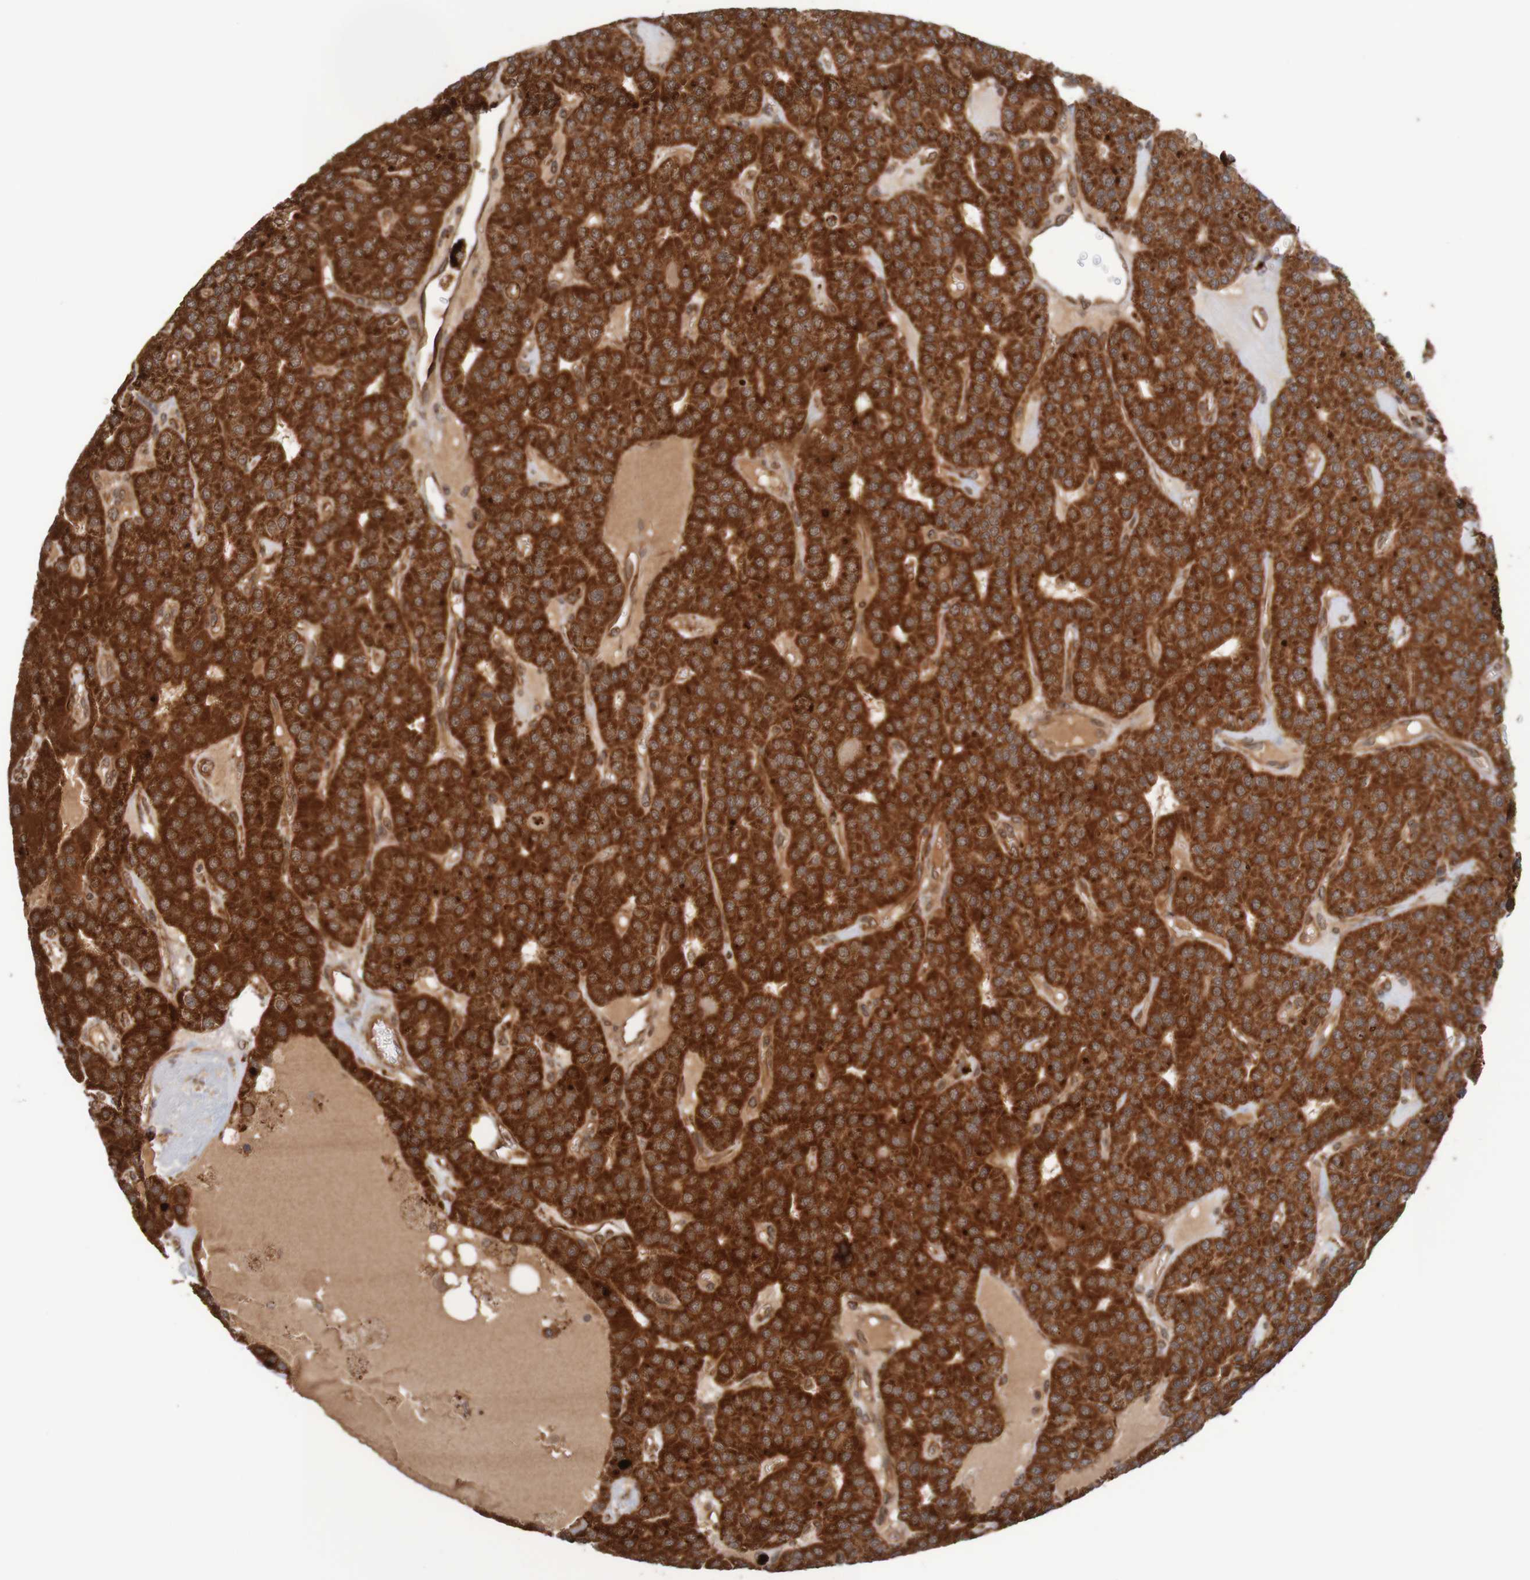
{"staining": {"intensity": "strong", "quantity": ">75%", "location": "cytoplasmic/membranous"}, "tissue": "parathyroid gland", "cell_type": "Glandular cells", "image_type": "normal", "snomed": [{"axis": "morphology", "description": "Normal tissue, NOS"}, {"axis": "morphology", "description": "Adenoma, NOS"}, {"axis": "topography", "description": "Parathyroid gland"}], "caption": "Immunohistochemistry (IHC) micrograph of unremarkable parathyroid gland: parathyroid gland stained using immunohistochemistry (IHC) reveals high levels of strong protein expression localized specifically in the cytoplasmic/membranous of glandular cells, appearing as a cytoplasmic/membranous brown color.", "gene": "MRPL52", "patient": {"sex": "female", "age": 86}}